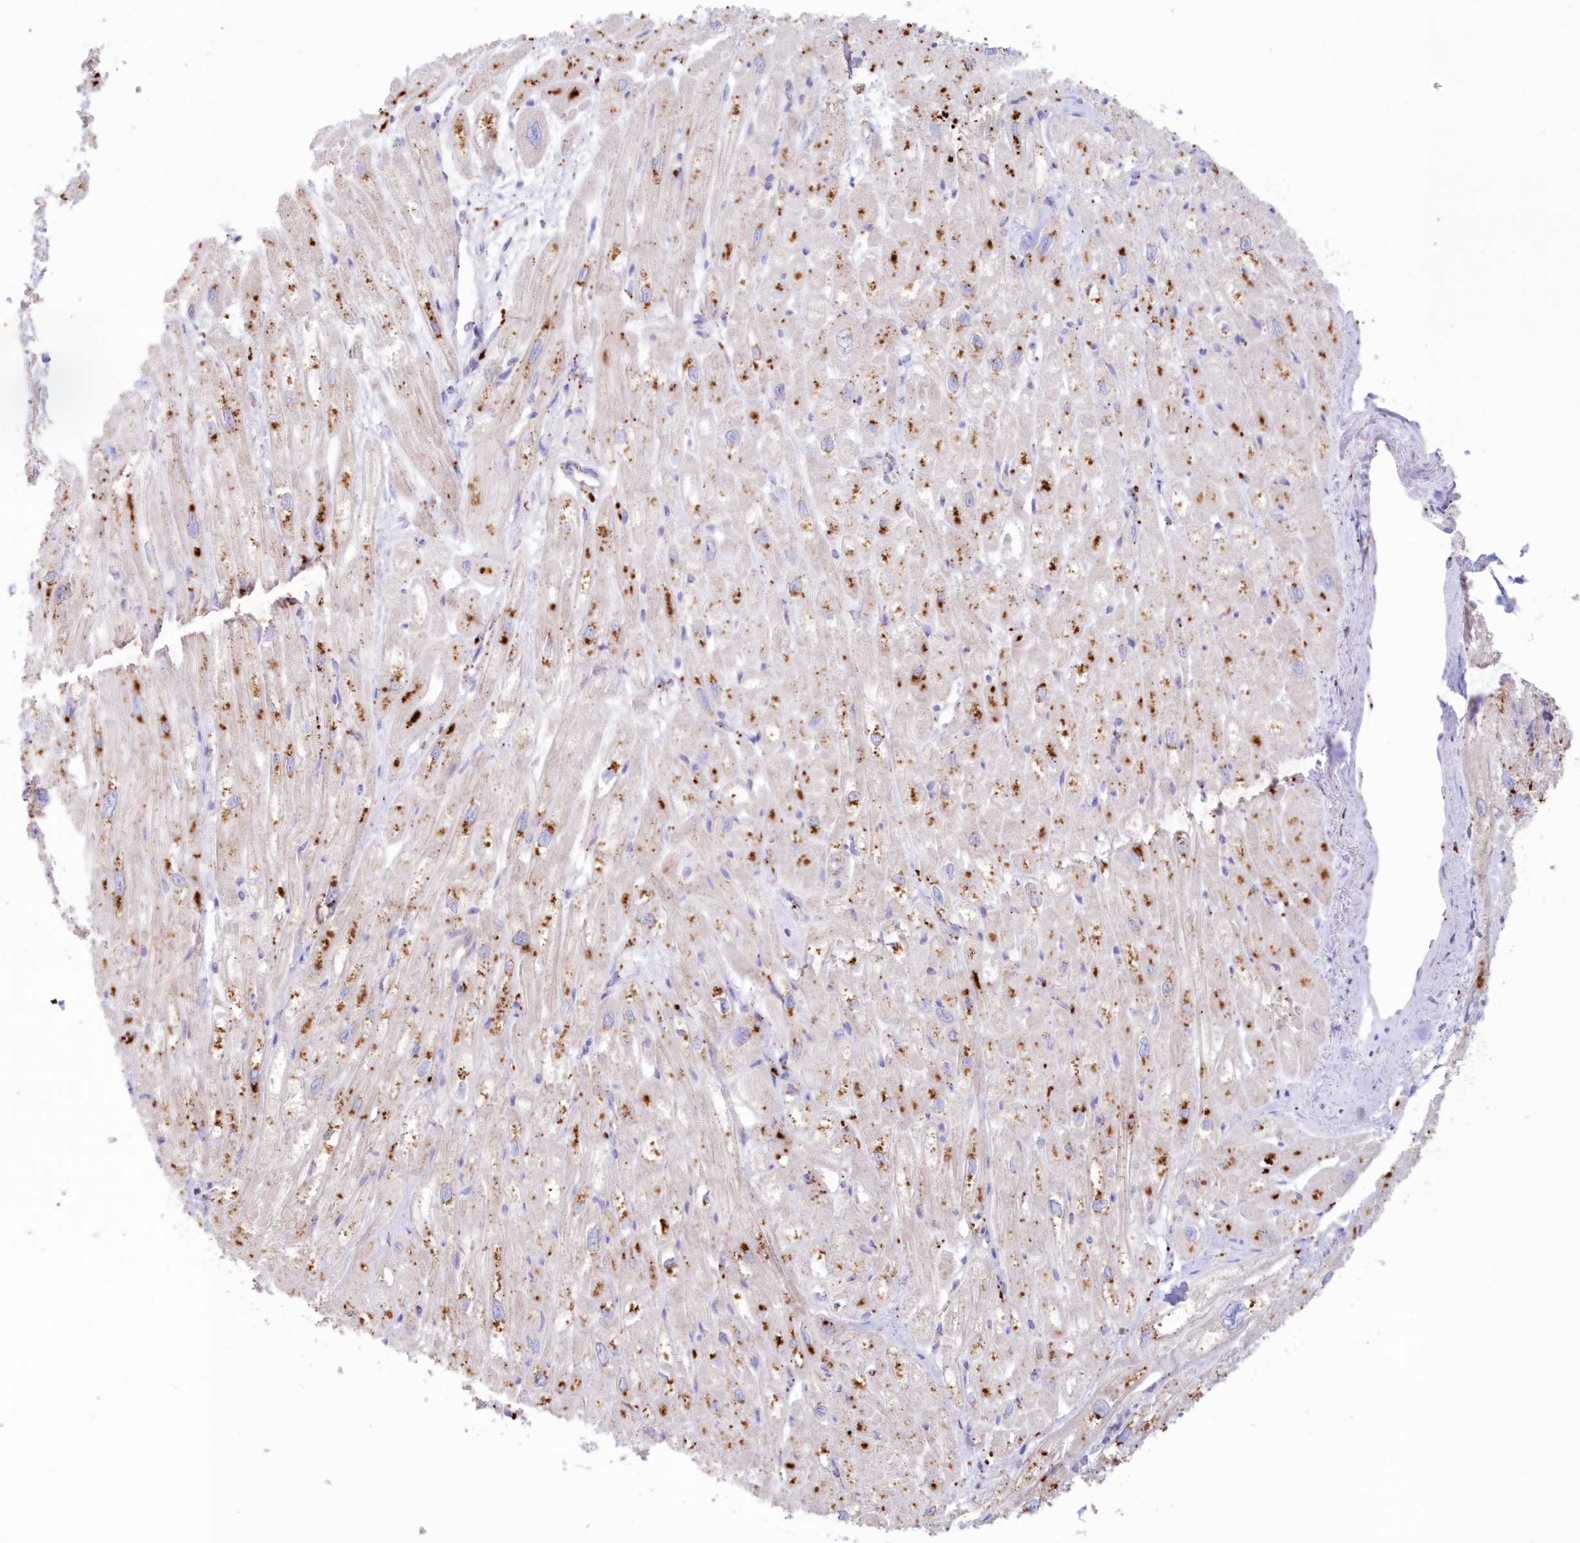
{"staining": {"intensity": "strong", "quantity": "25%-75%", "location": "cytoplasmic/membranous"}, "tissue": "heart muscle", "cell_type": "Cardiomyocytes", "image_type": "normal", "snomed": [{"axis": "morphology", "description": "Normal tissue, NOS"}, {"axis": "topography", "description": "Heart"}], "caption": "Immunohistochemical staining of unremarkable heart muscle demonstrates 25%-75% levels of strong cytoplasmic/membranous protein expression in approximately 25%-75% of cardiomyocytes.", "gene": "TPP1", "patient": {"sex": "male", "age": 50}}